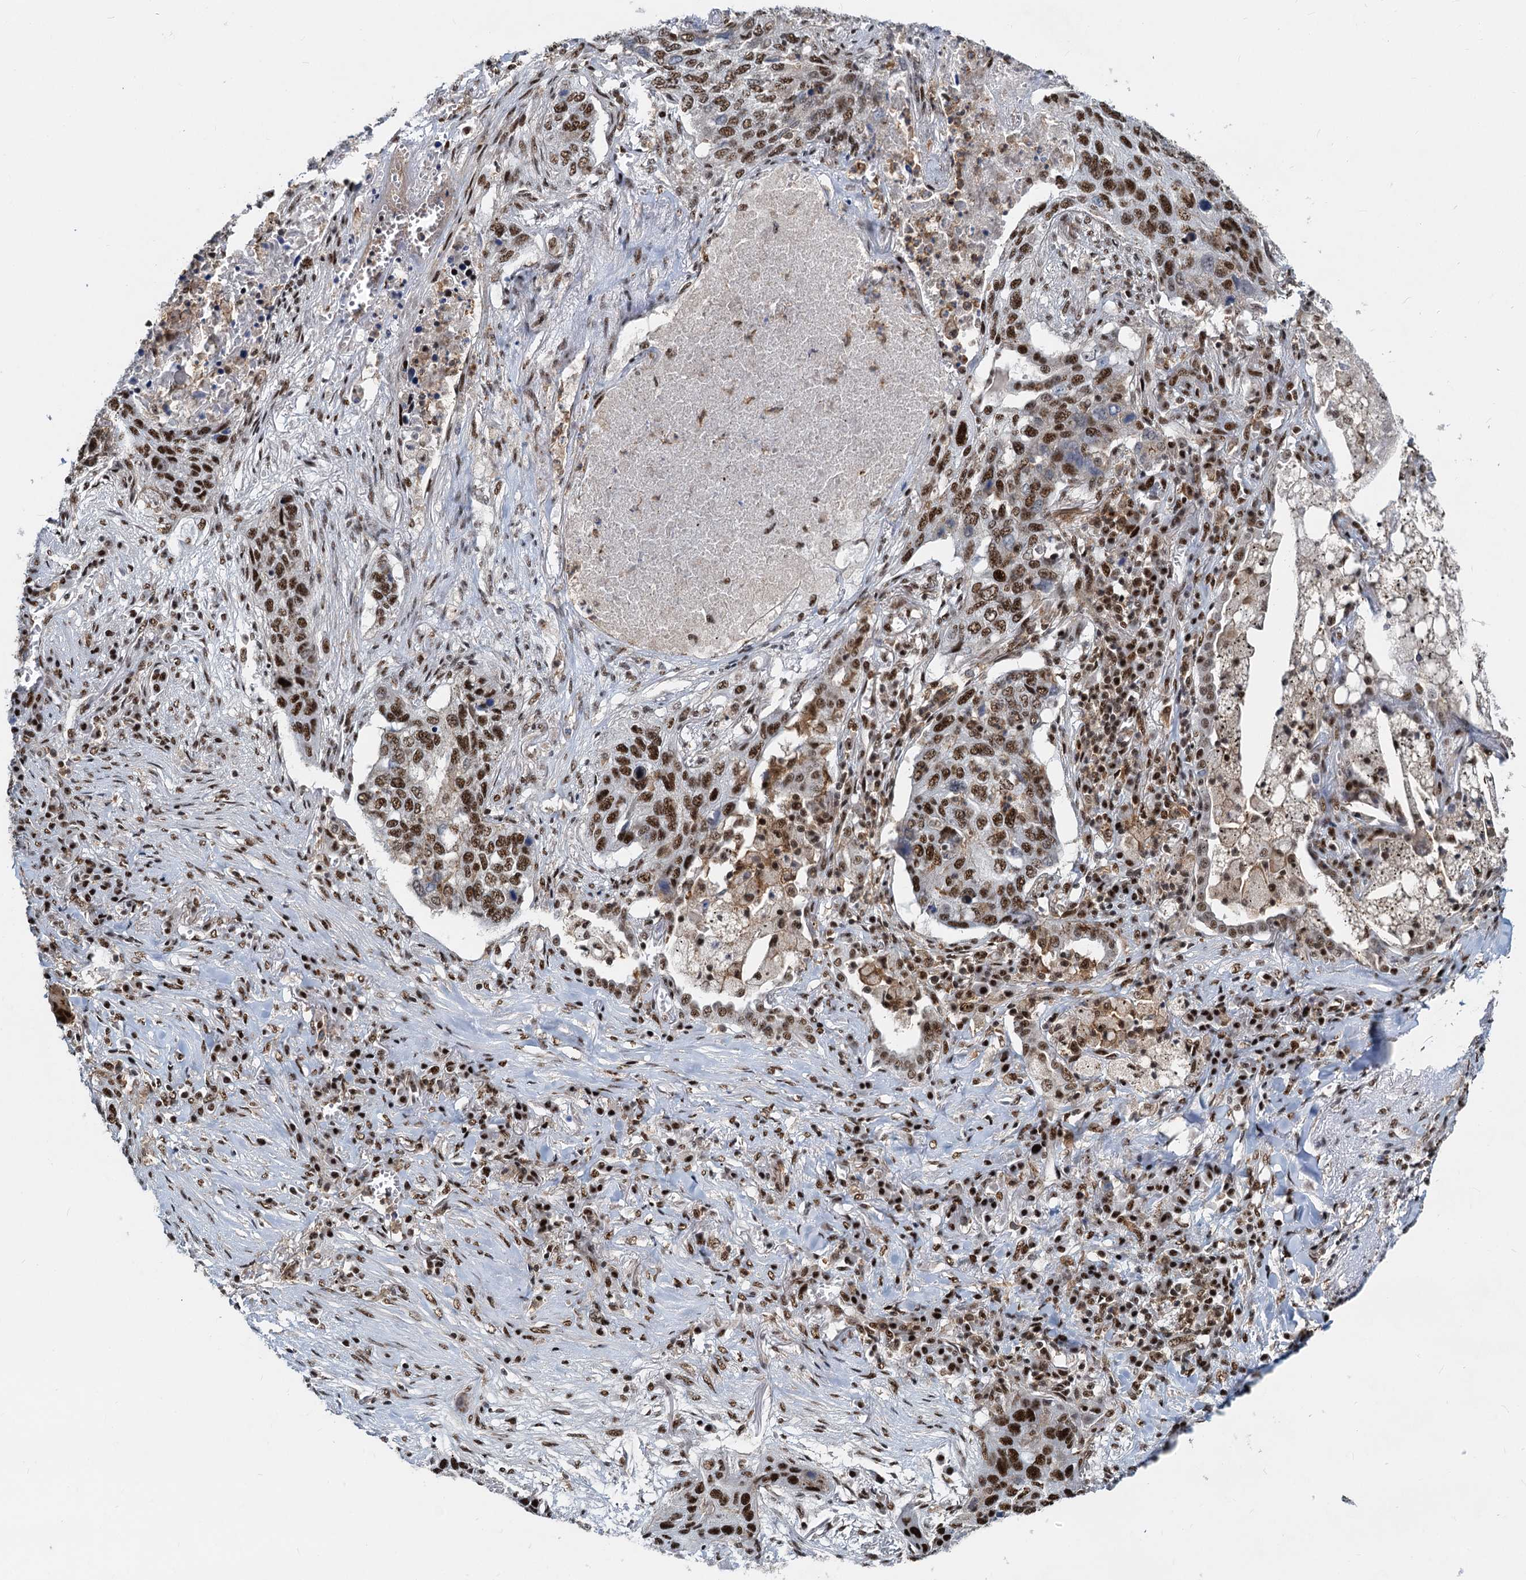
{"staining": {"intensity": "strong", "quantity": ">75%", "location": "nuclear"}, "tissue": "lung cancer", "cell_type": "Tumor cells", "image_type": "cancer", "snomed": [{"axis": "morphology", "description": "Squamous cell carcinoma, NOS"}, {"axis": "topography", "description": "Lung"}], "caption": "The immunohistochemical stain labels strong nuclear staining in tumor cells of lung squamous cell carcinoma tissue.", "gene": "RBM26", "patient": {"sex": "female", "age": 63}}